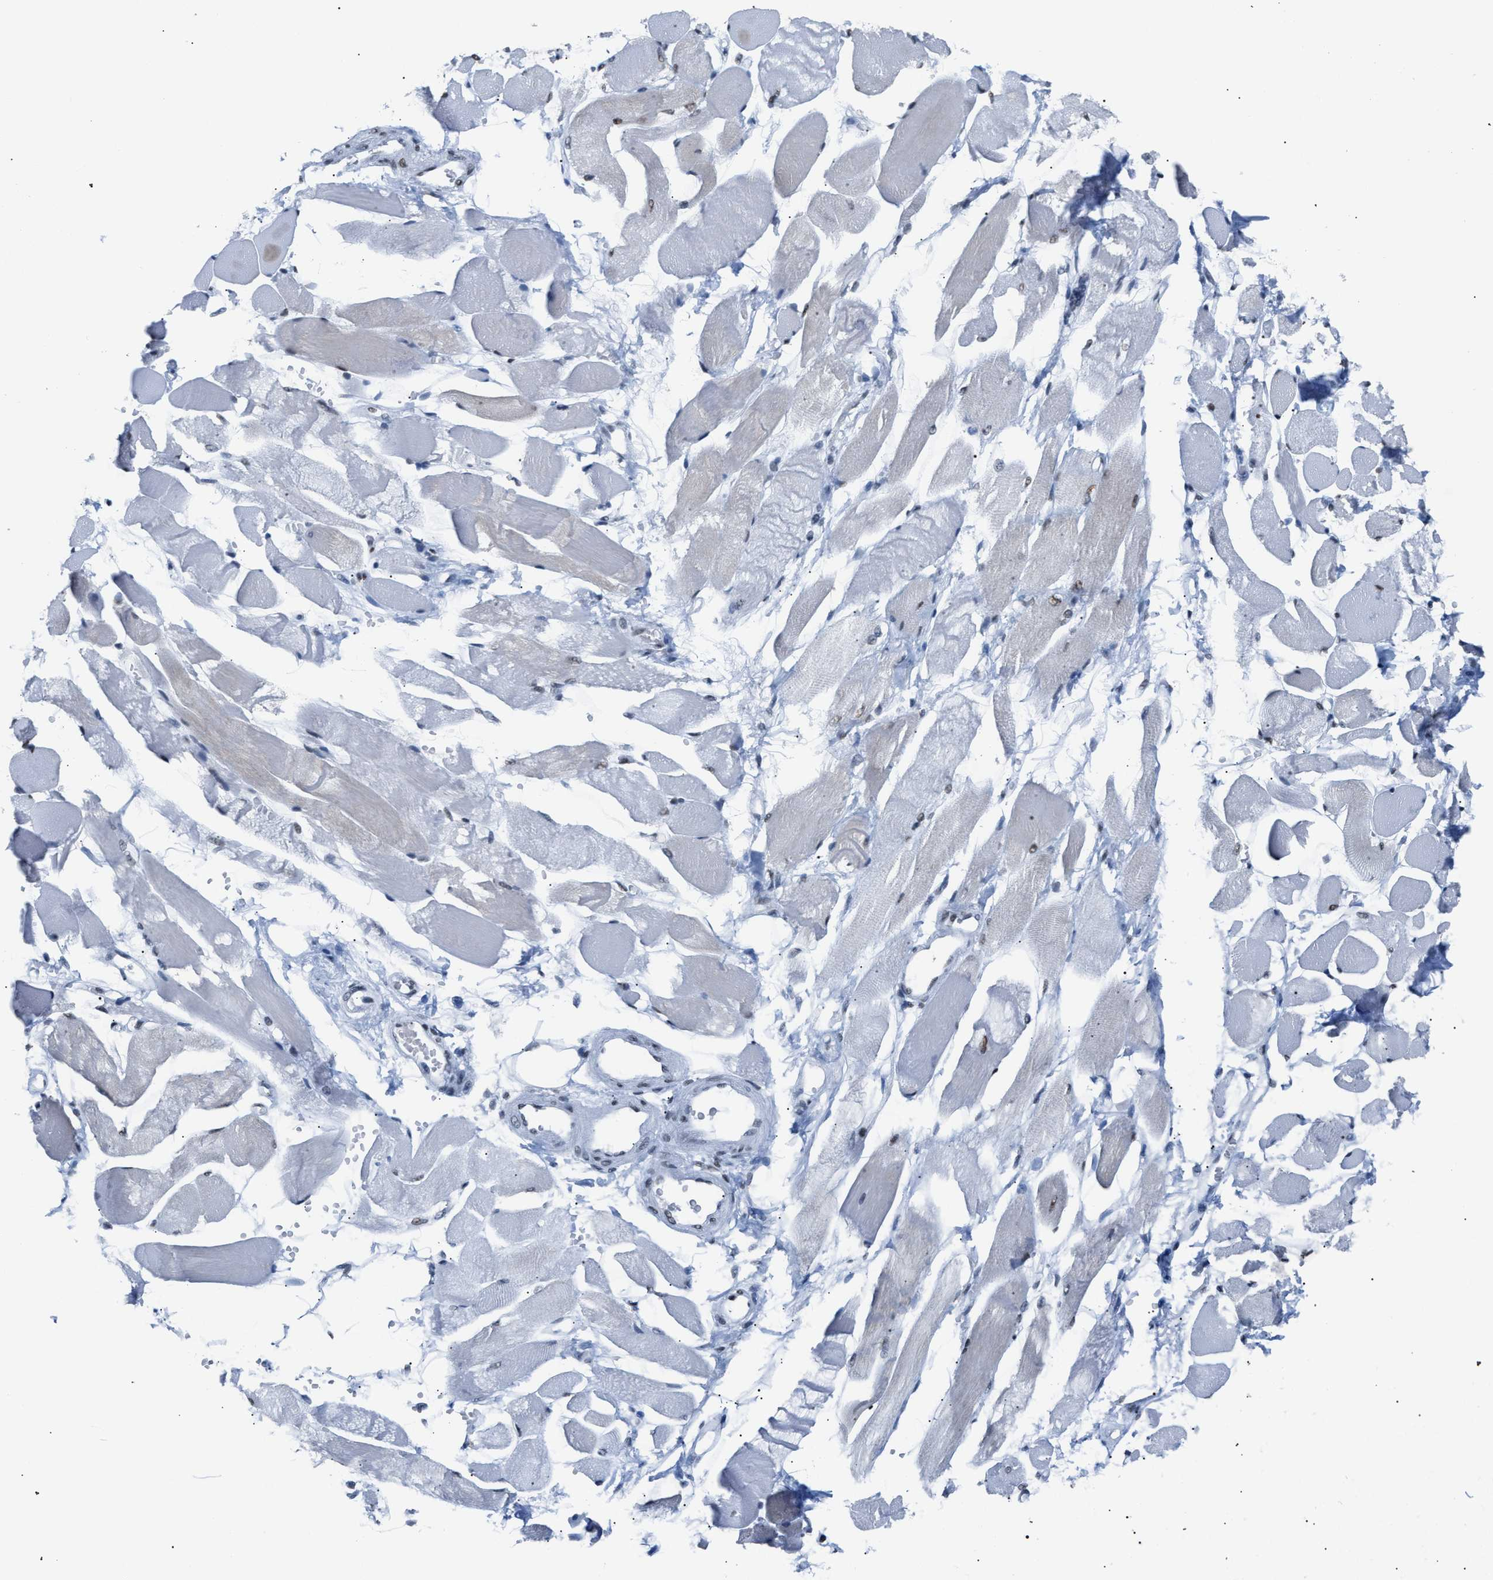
{"staining": {"intensity": "moderate", "quantity": "25%-75%", "location": "nuclear"}, "tissue": "skeletal muscle", "cell_type": "Myocytes", "image_type": "normal", "snomed": [{"axis": "morphology", "description": "Normal tissue, NOS"}, {"axis": "topography", "description": "Skeletal muscle"}, {"axis": "topography", "description": "Peripheral nerve tissue"}], "caption": "IHC (DAB) staining of benign skeletal muscle reveals moderate nuclear protein staining in about 25%-75% of myocytes.", "gene": "CCAR2", "patient": {"sex": "female", "age": 84}}